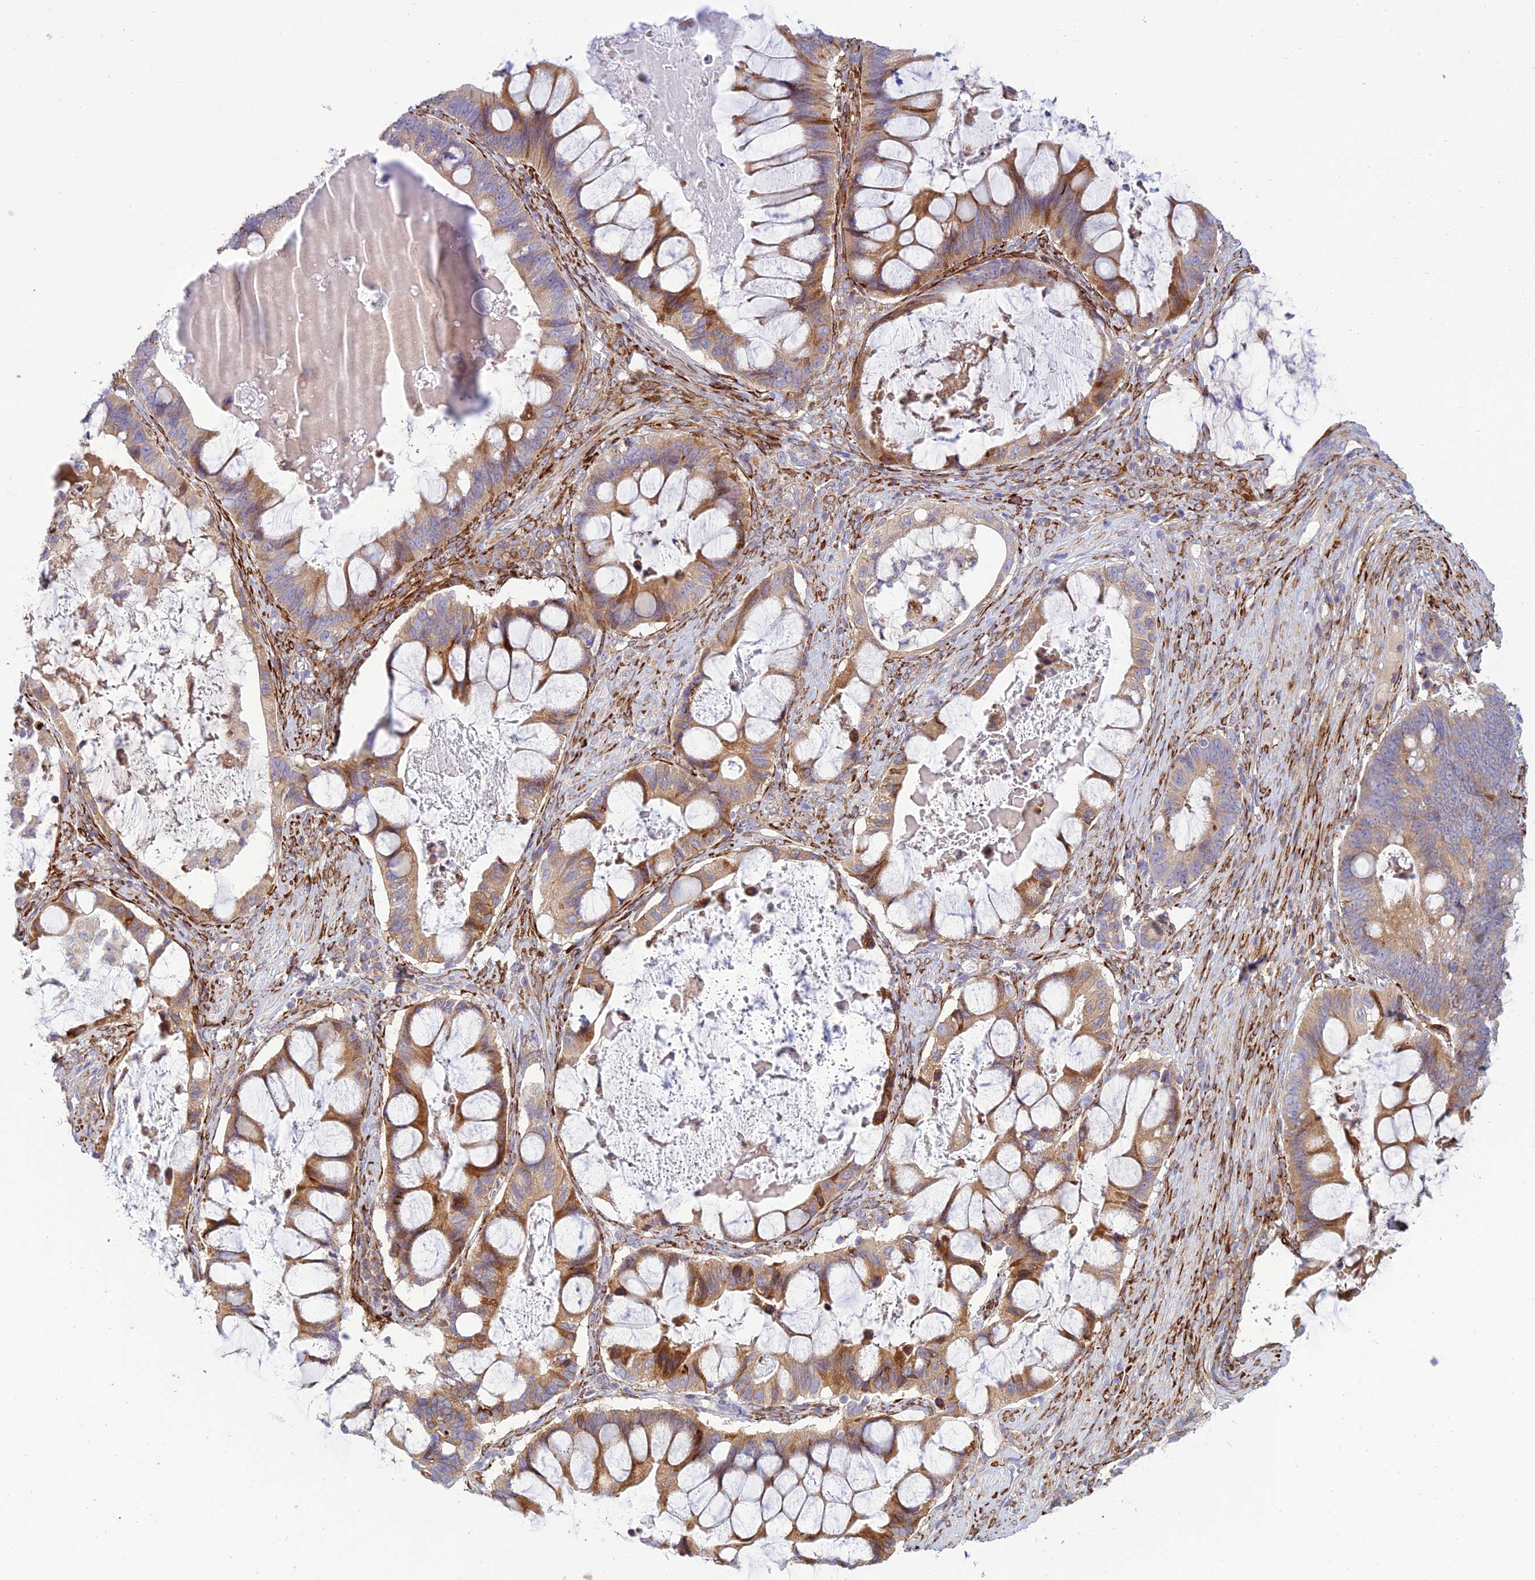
{"staining": {"intensity": "moderate", "quantity": "25%-75%", "location": "cytoplasmic/membranous"}, "tissue": "ovarian cancer", "cell_type": "Tumor cells", "image_type": "cancer", "snomed": [{"axis": "morphology", "description": "Cystadenocarcinoma, mucinous, NOS"}, {"axis": "topography", "description": "Ovary"}], "caption": "IHC of ovarian mucinous cystadenocarcinoma reveals medium levels of moderate cytoplasmic/membranous staining in about 25%-75% of tumor cells. (DAB IHC with brightfield microscopy, high magnification).", "gene": "RCN3", "patient": {"sex": "female", "age": 61}}